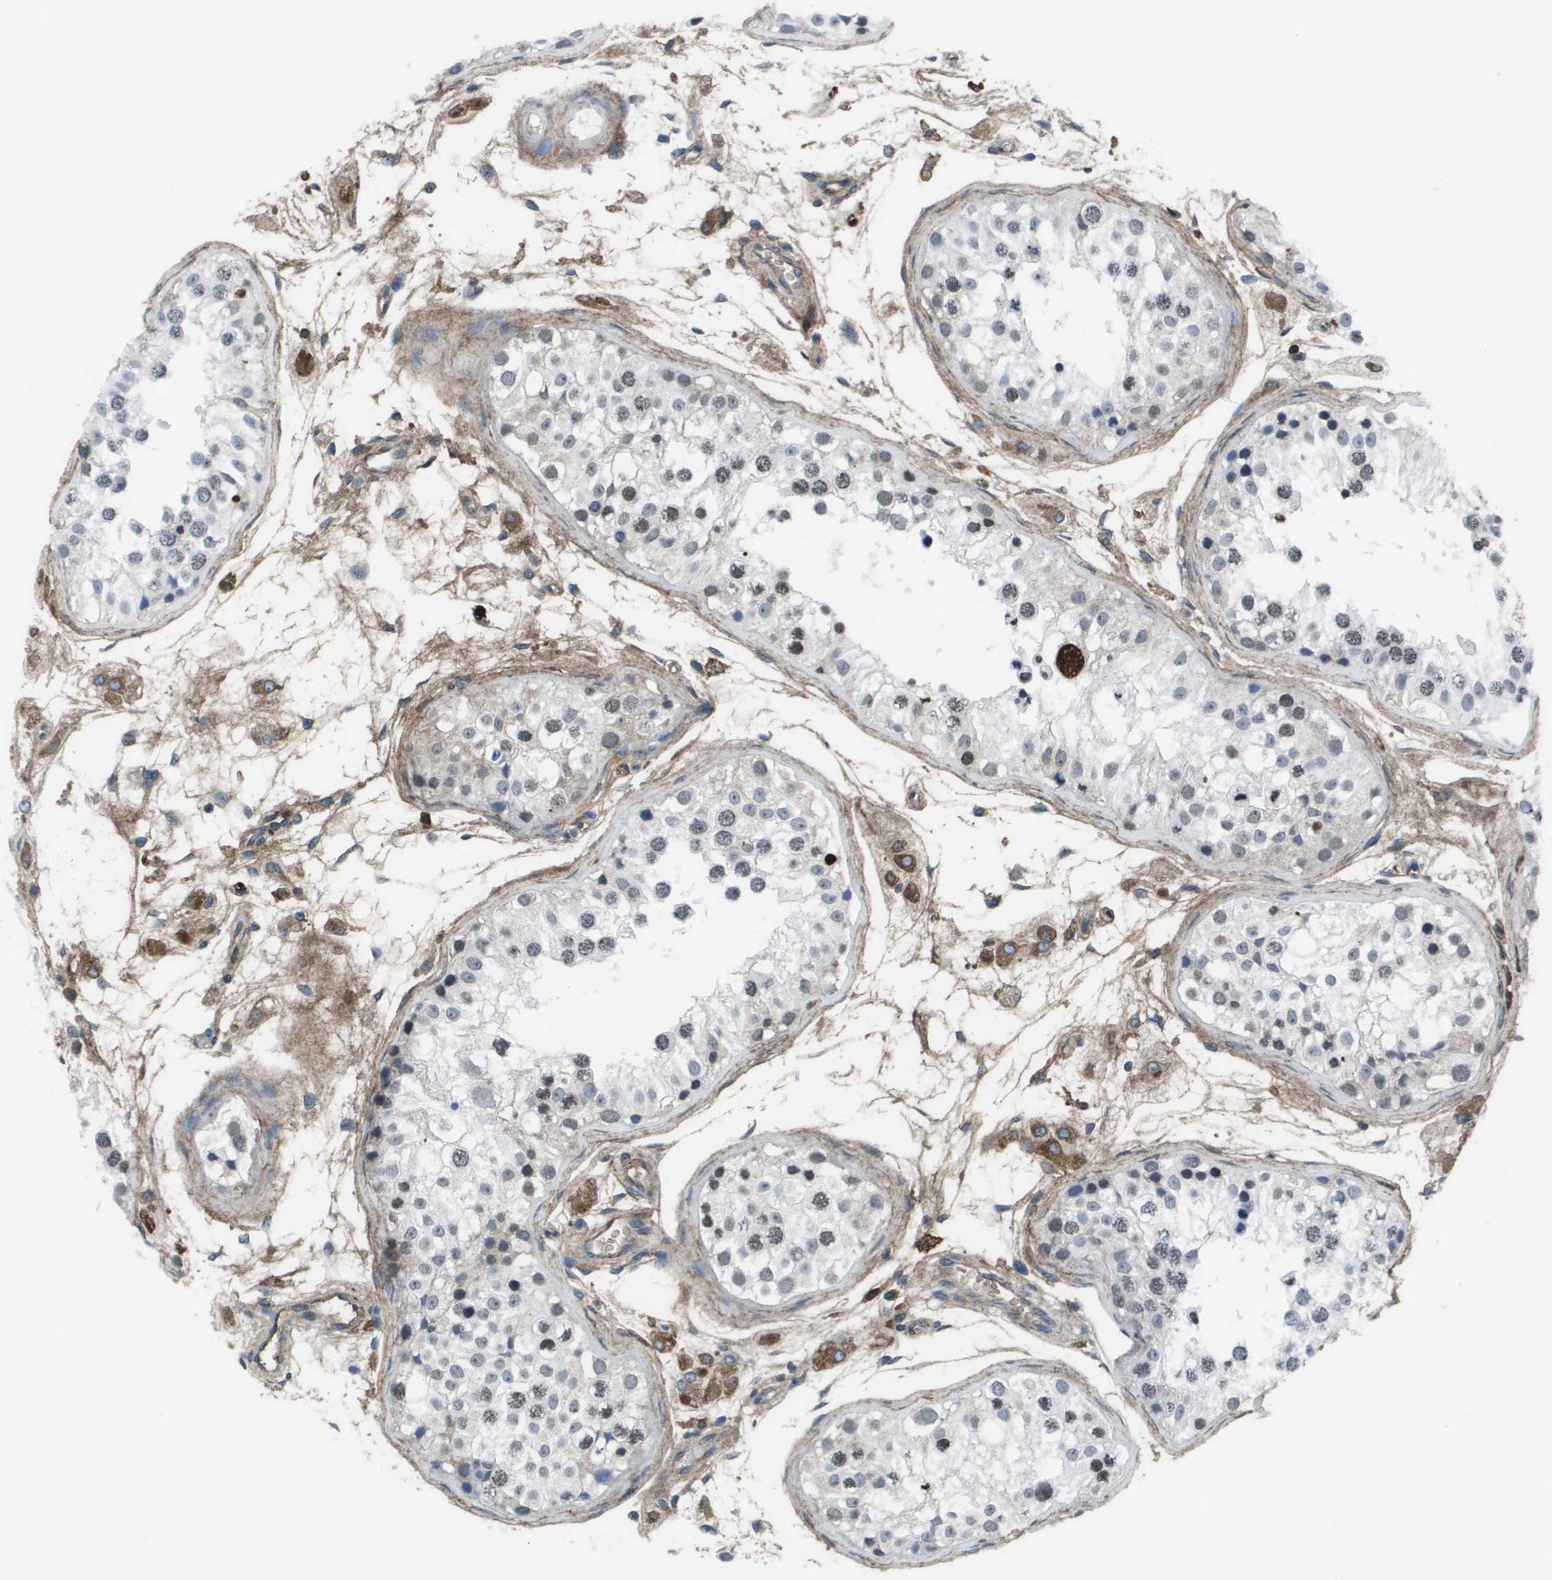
{"staining": {"intensity": "weak", "quantity": "<25%", "location": "nuclear"}, "tissue": "testis", "cell_type": "Cells in seminiferous ducts", "image_type": "normal", "snomed": [{"axis": "morphology", "description": "Normal tissue, NOS"}, {"axis": "morphology", "description": "Adenocarcinoma, metastatic, NOS"}, {"axis": "topography", "description": "Testis"}], "caption": "There is no significant expression in cells in seminiferous ducts of testis.", "gene": "VTN", "patient": {"sex": "male", "age": 26}}